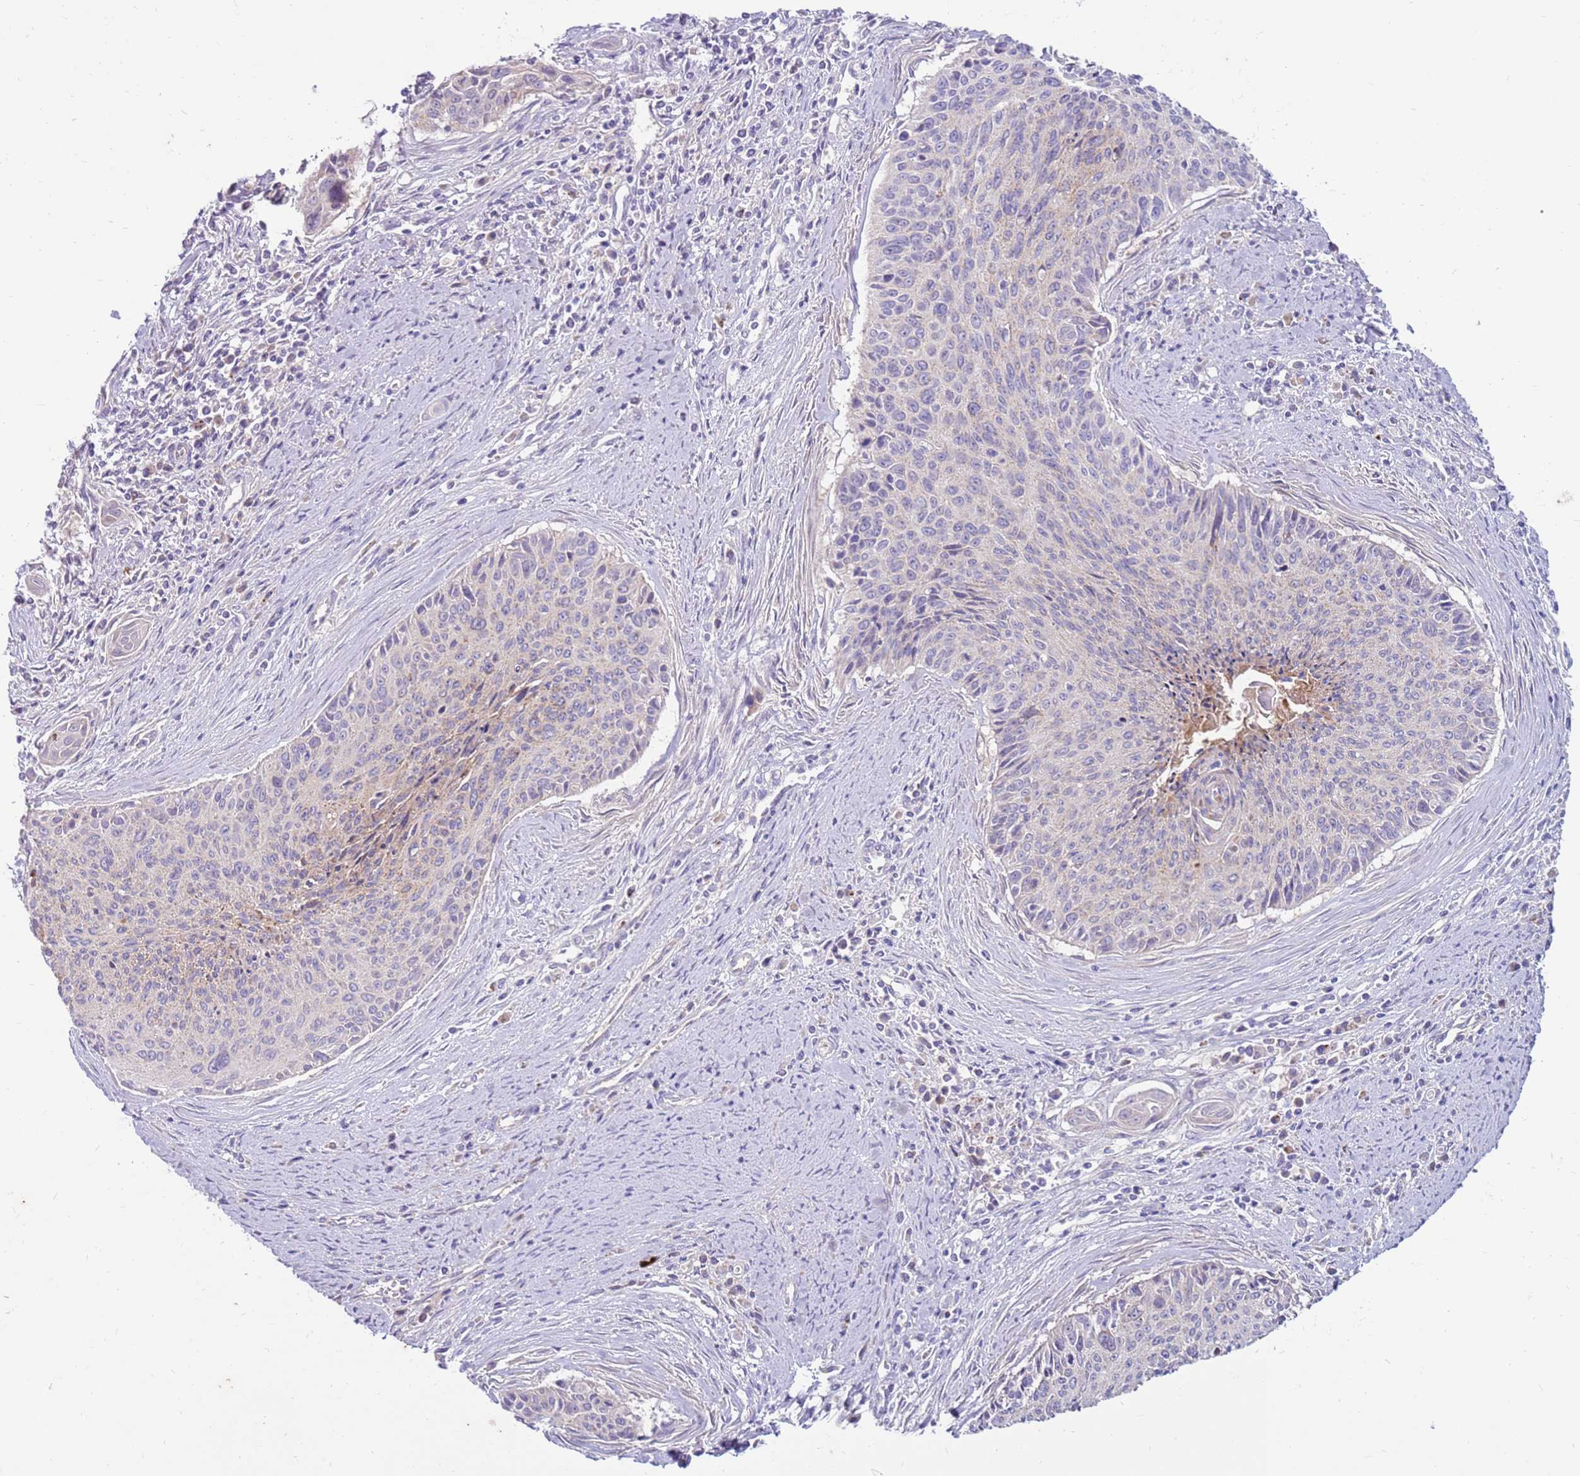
{"staining": {"intensity": "negative", "quantity": "none", "location": "none"}, "tissue": "cervical cancer", "cell_type": "Tumor cells", "image_type": "cancer", "snomed": [{"axis": "morphology", "description": "Squamous cell carcinoma, NOS"}, {"axis": "topography", "description": "Cervix"}], "caption": "A micrograph of cervical squamous cell carcinoma stained for a protein displays no brown staining in tumor cells.", "gene": "SLC44A4", "patient": {"sex": "female", "age": 55}}